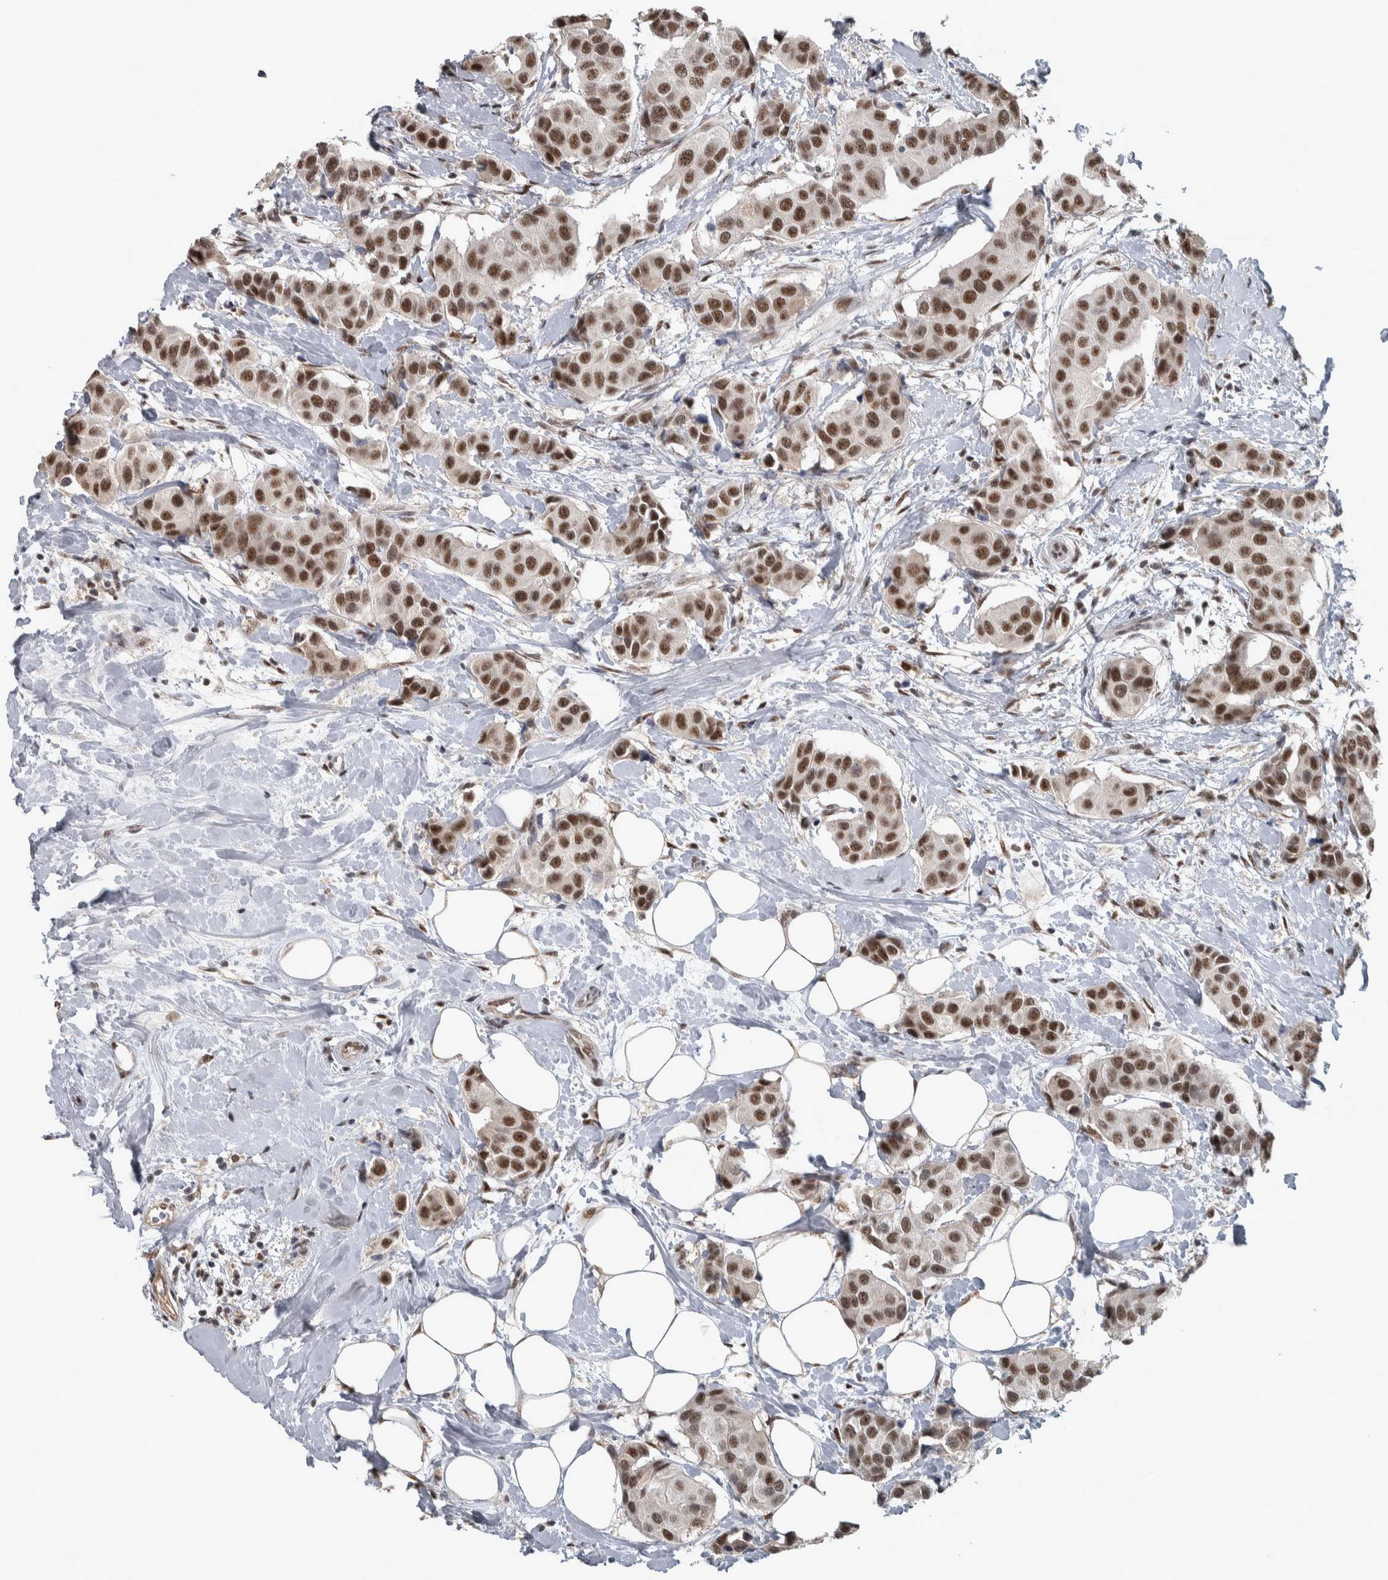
{"staining": {"intensity": "strong", "quantity": ">75%", "location": "nuclear"}, "tissue": "breast cancer", "cell_type": "Tumor cells", "image_type": "cancer", "snomed": [{"axis": "morphology", "description": "Normal tissue, NOS"}, {"axis": "morphology", "description": "Duct carcinoma"}, {"axis": "topography", "description": "Breast"}], "caption": "There is high levels of strong nuclear positivity in tumor cells of invasive ductal carcinoma (breast), as demonstrated by immunohistochemical staining (brown color).", "gene": "DDX42", "patient": {"sex": "female", "age": 39}}